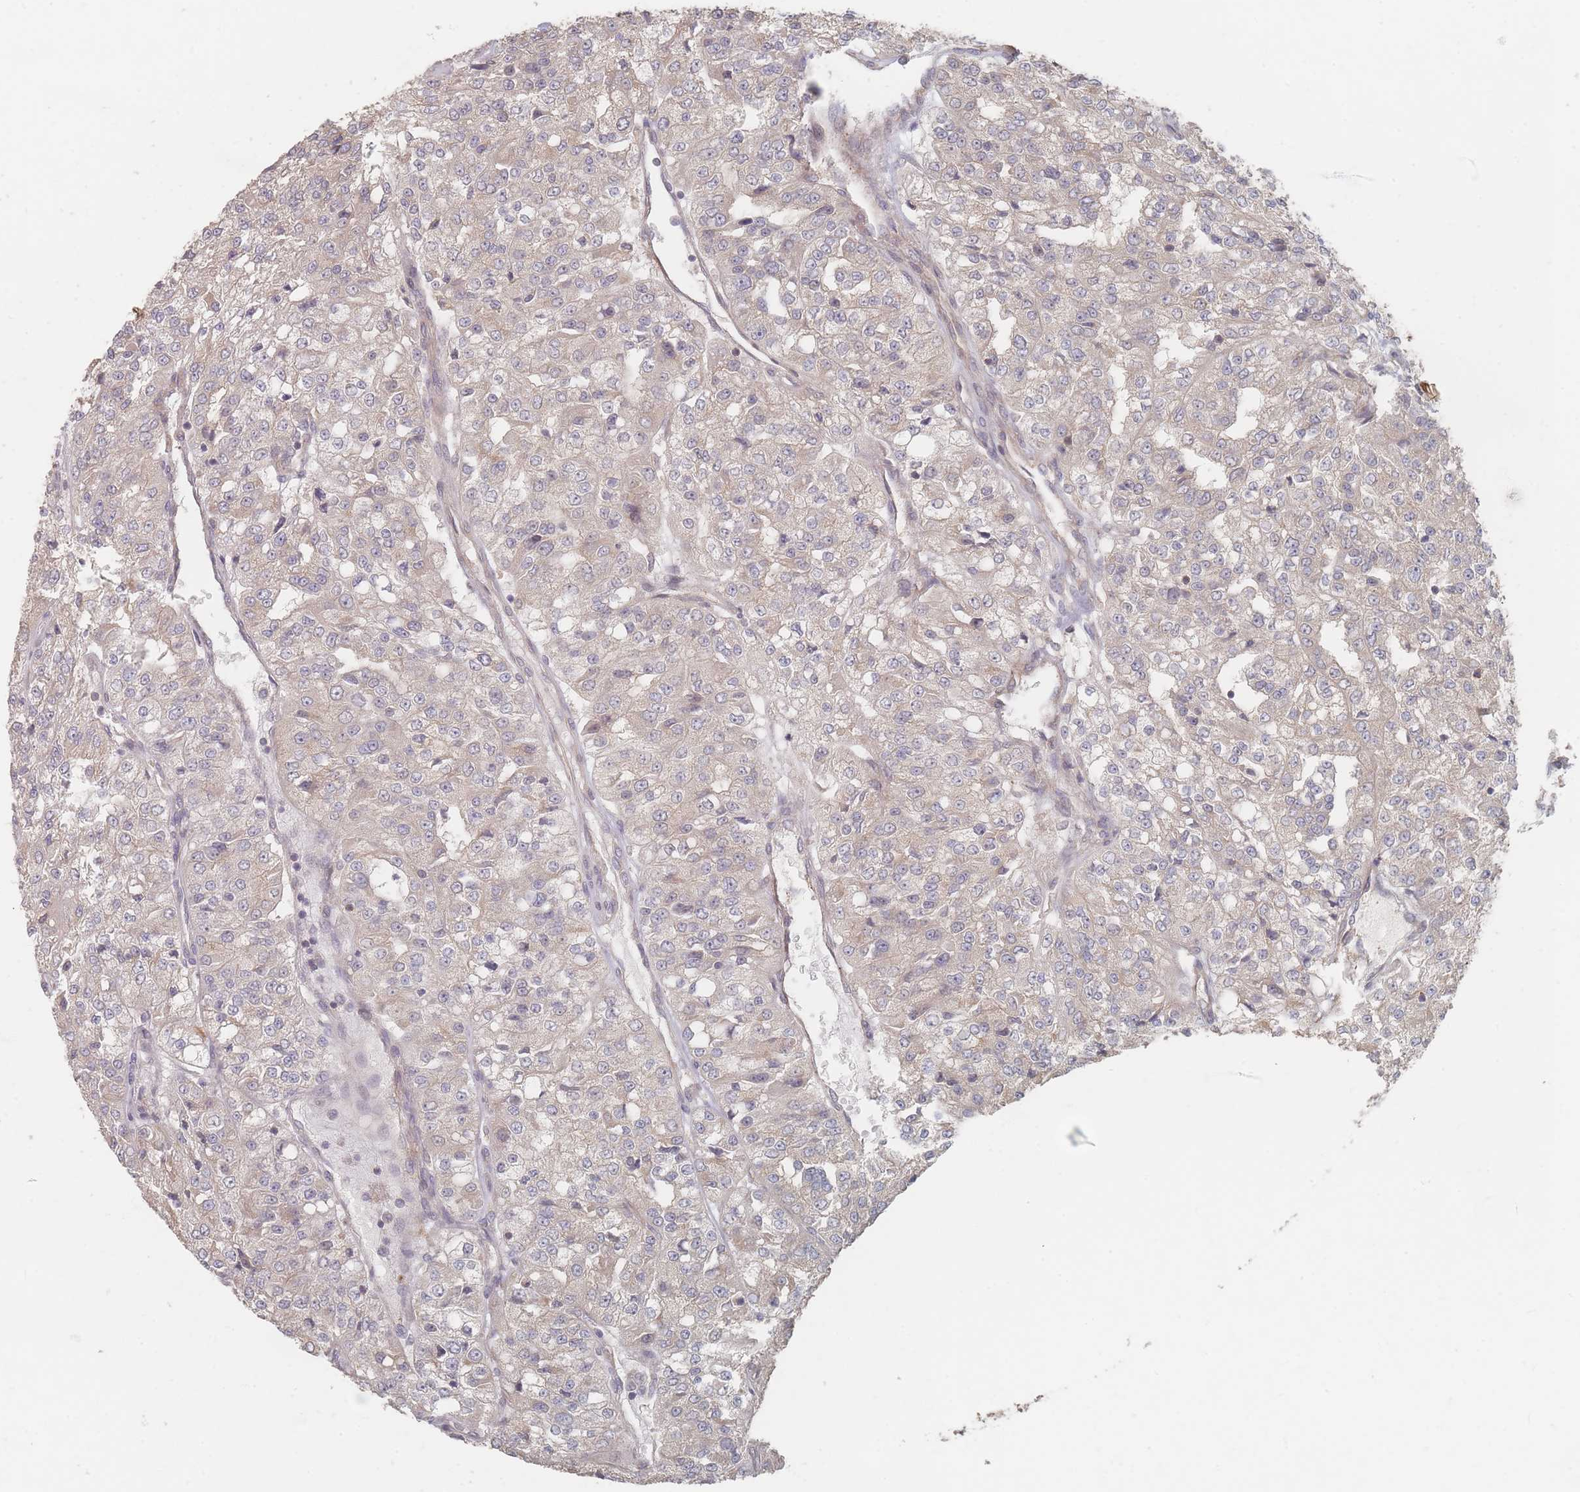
{"staining": {"intensity": "negative", "quantity": "none", "location": "none"}, "tissue": "renal cancer", "cell_type": "Tumor cells", "image_type": "cancer", "snomed": [{"axis": "morphology", "description": "Adenocarcinoma, NOS"}, {"axis": "topography", "description": "Kidney"}], "caption": "Immunohistochemistry of renal cancer (adenocarcinoma) demonstrates no staining in tumor cells.", "gene": "GLE1", "patient": {"sex": "female", "age": 63}}